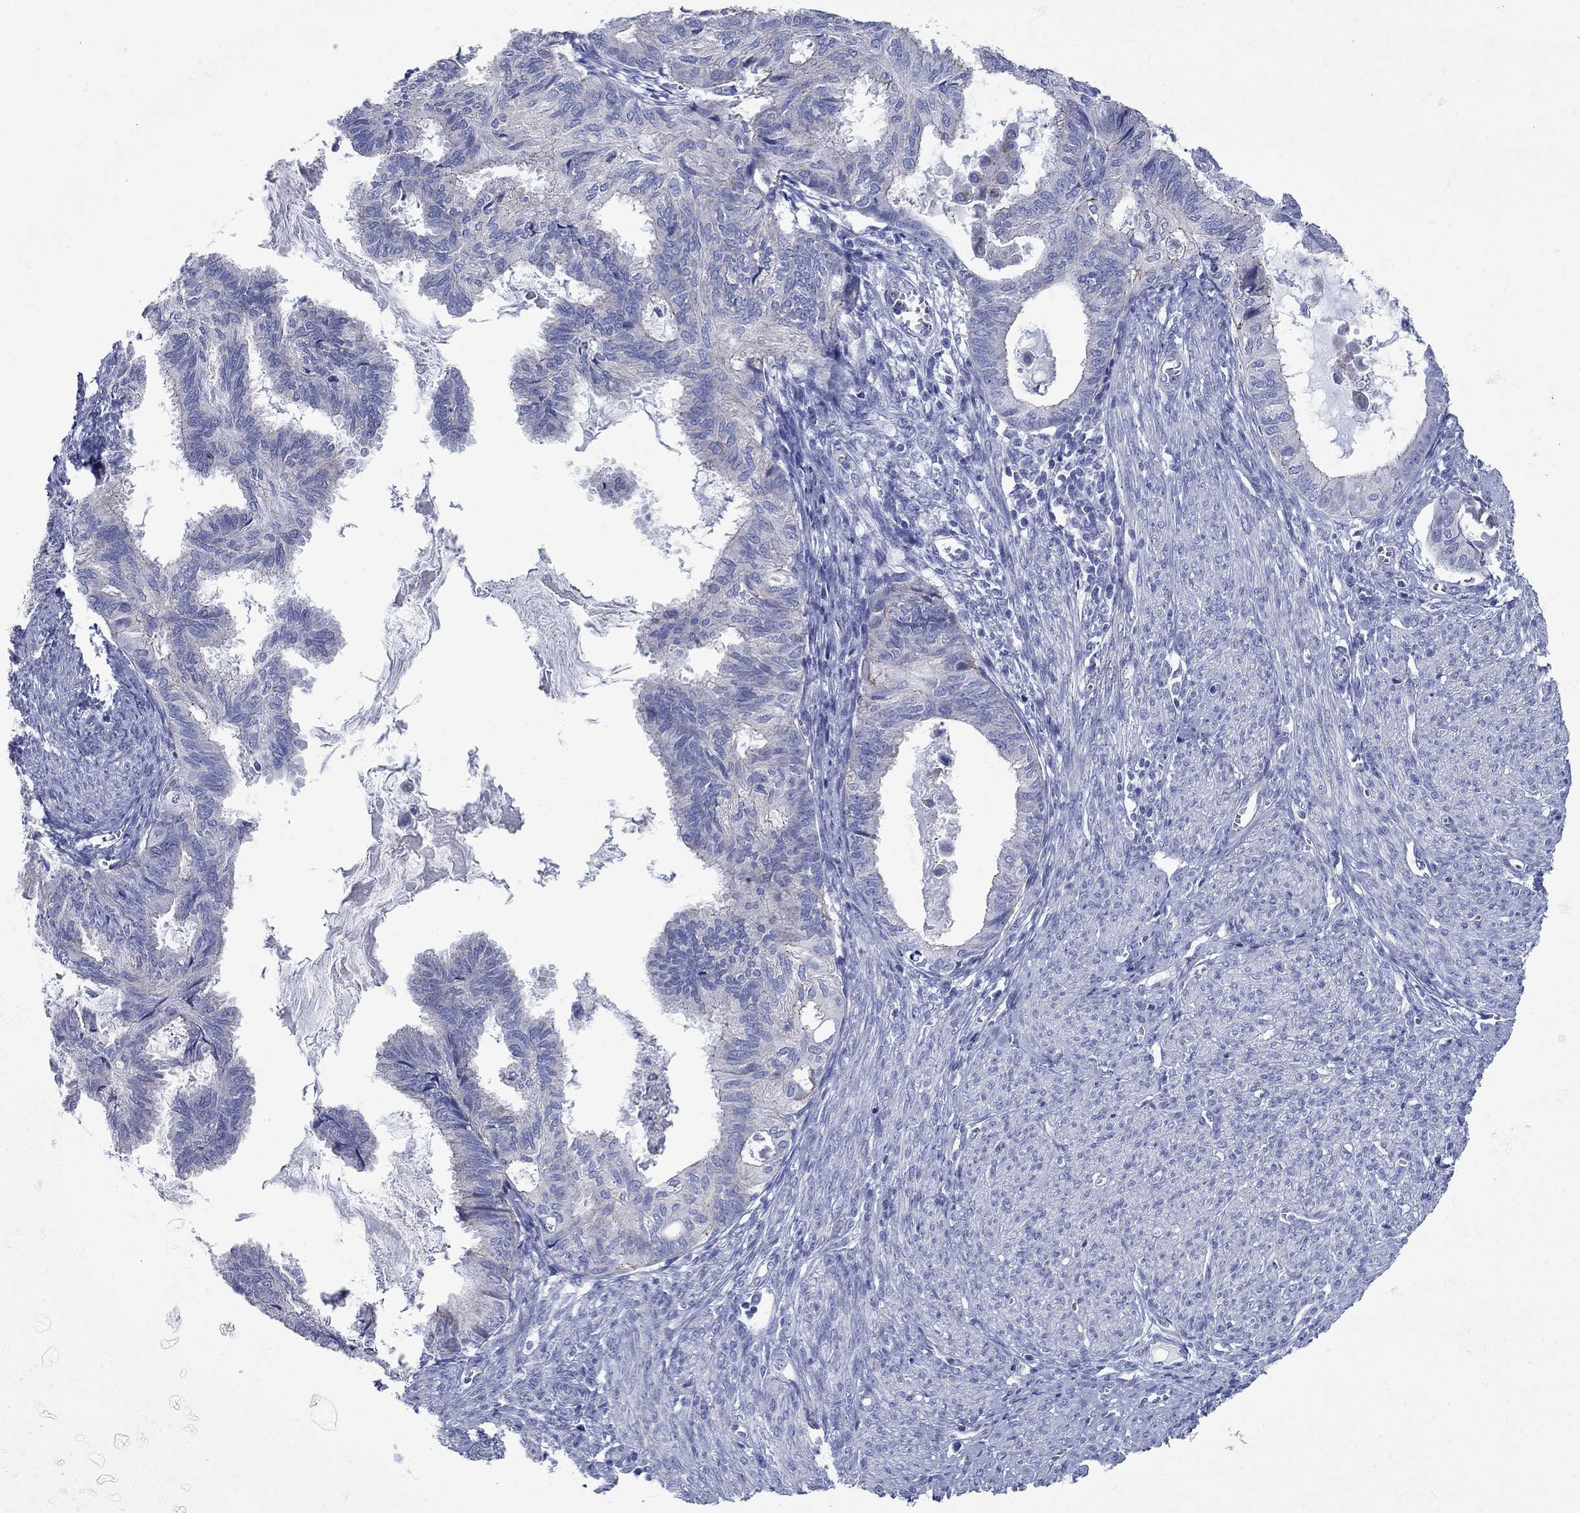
{"staining": {"intensity": "moderate", "quantity": "<25%", "location": "cytoplasmic/membranous"}, "tissue": "endometrial cancer", "cell_type": "Tumor cells", "image_type": "cancer", "snomed": [{"axis": "morphology", "description": "Adenocarcinoma, NOS"}, {"axis": "topography", "description": "Endometrium"}], "caption": "Endometrial cancer tissue demonstrates moderate cytoplasmic/membranous staining in about <25% of tumor cells, visualized by immunohistochemistry.", "gene": "PDZD3", "patient": {"sex": "female", "age": 86}}